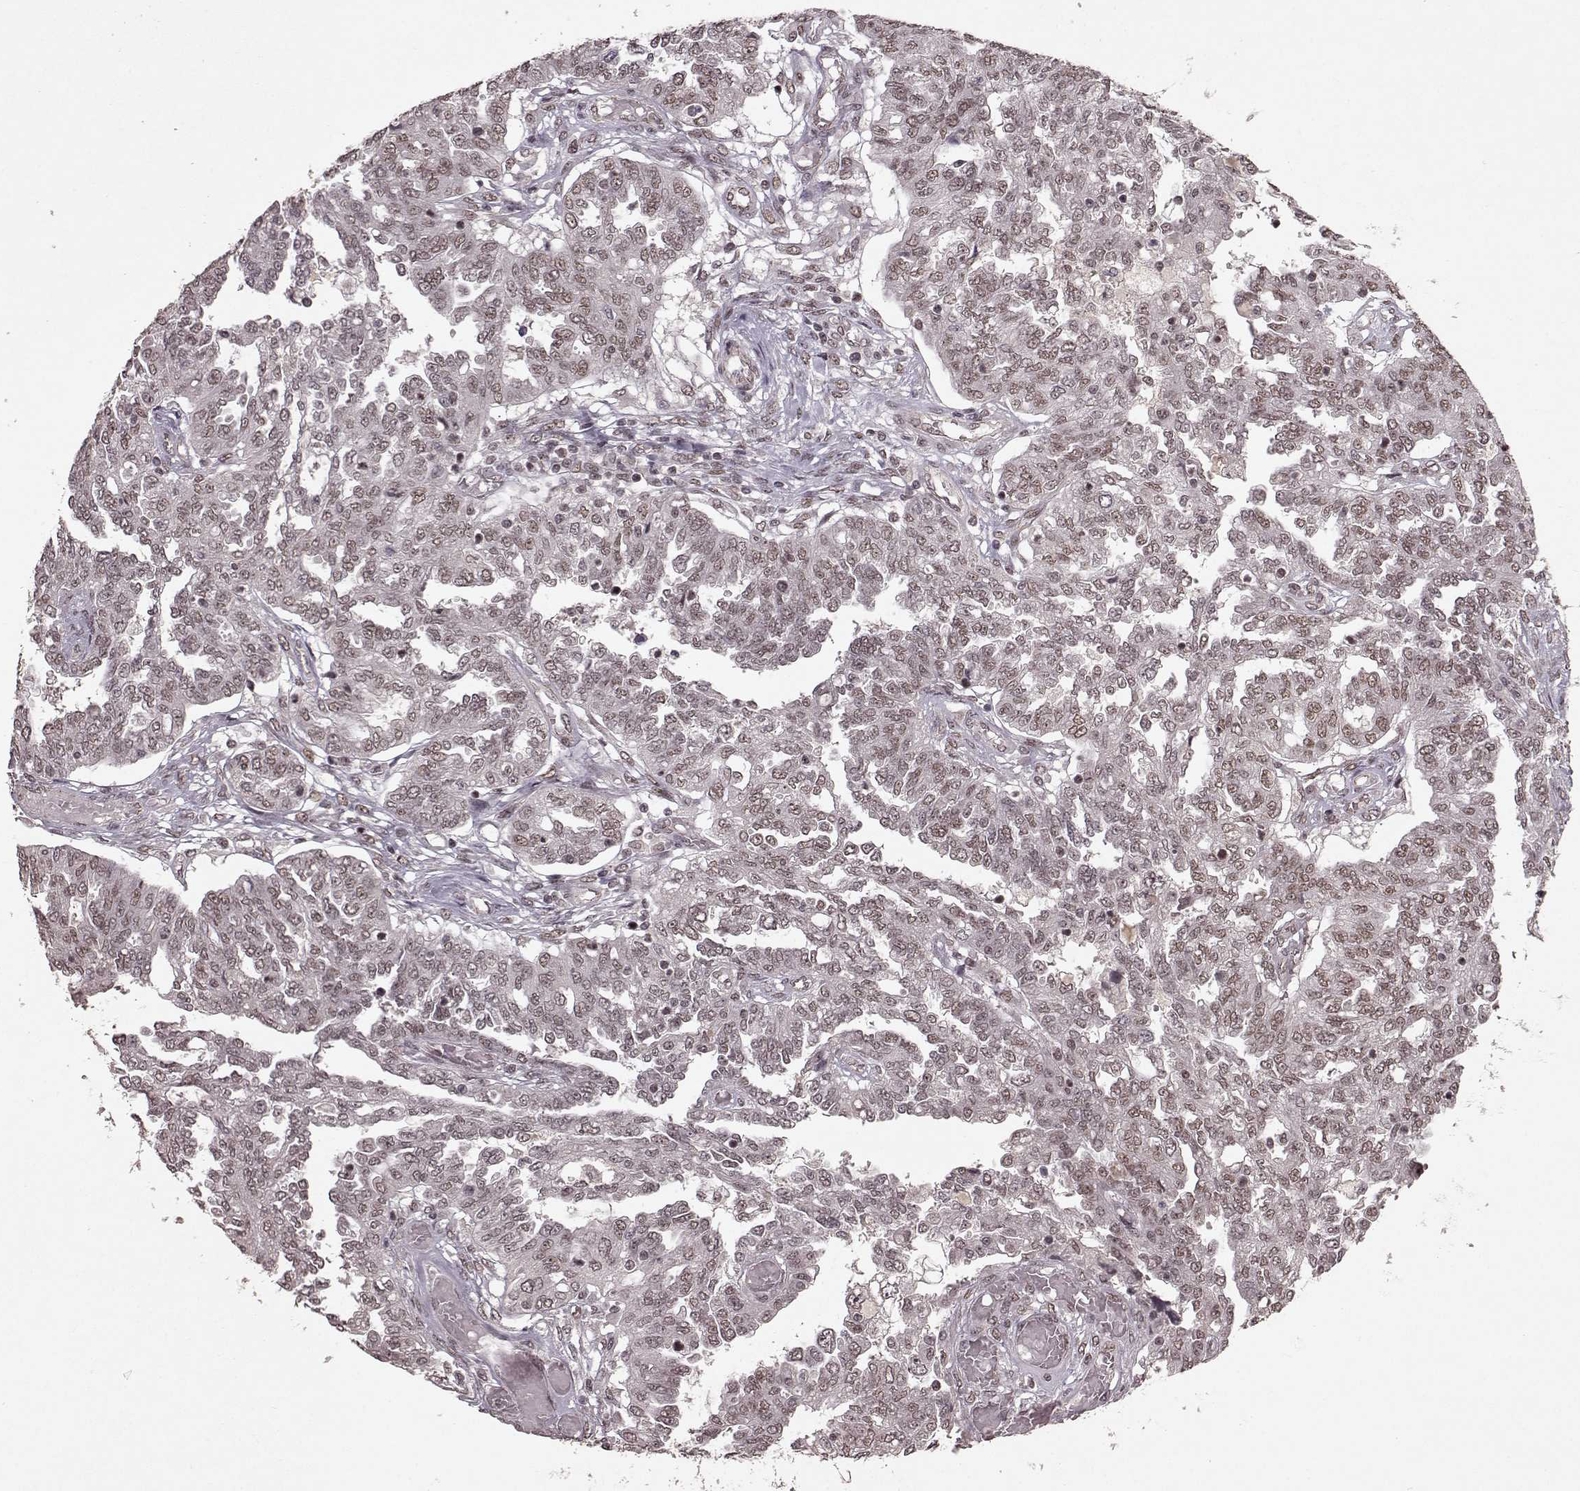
{"staining": {"intensity": "weak", "quantity": ">75%", "location": "nuclear"}, "tissue": "ovarian cancer", "cell_type": "Tumor cells", "image_type": "cancer", "snomed": [{"axis": "morphology", "description": "Cystadenocarcinoma, serous, NOS"}, {"axis": "topography", "description": "Ovary"}], "caption": "This is an image of immunohistochemistry (IHC) staining of ovarian cancer, which shows weak staining in the nuclear of tumor cells.", "gene": "RRAGD", "patient": {"sex": "female", "age": 67}}